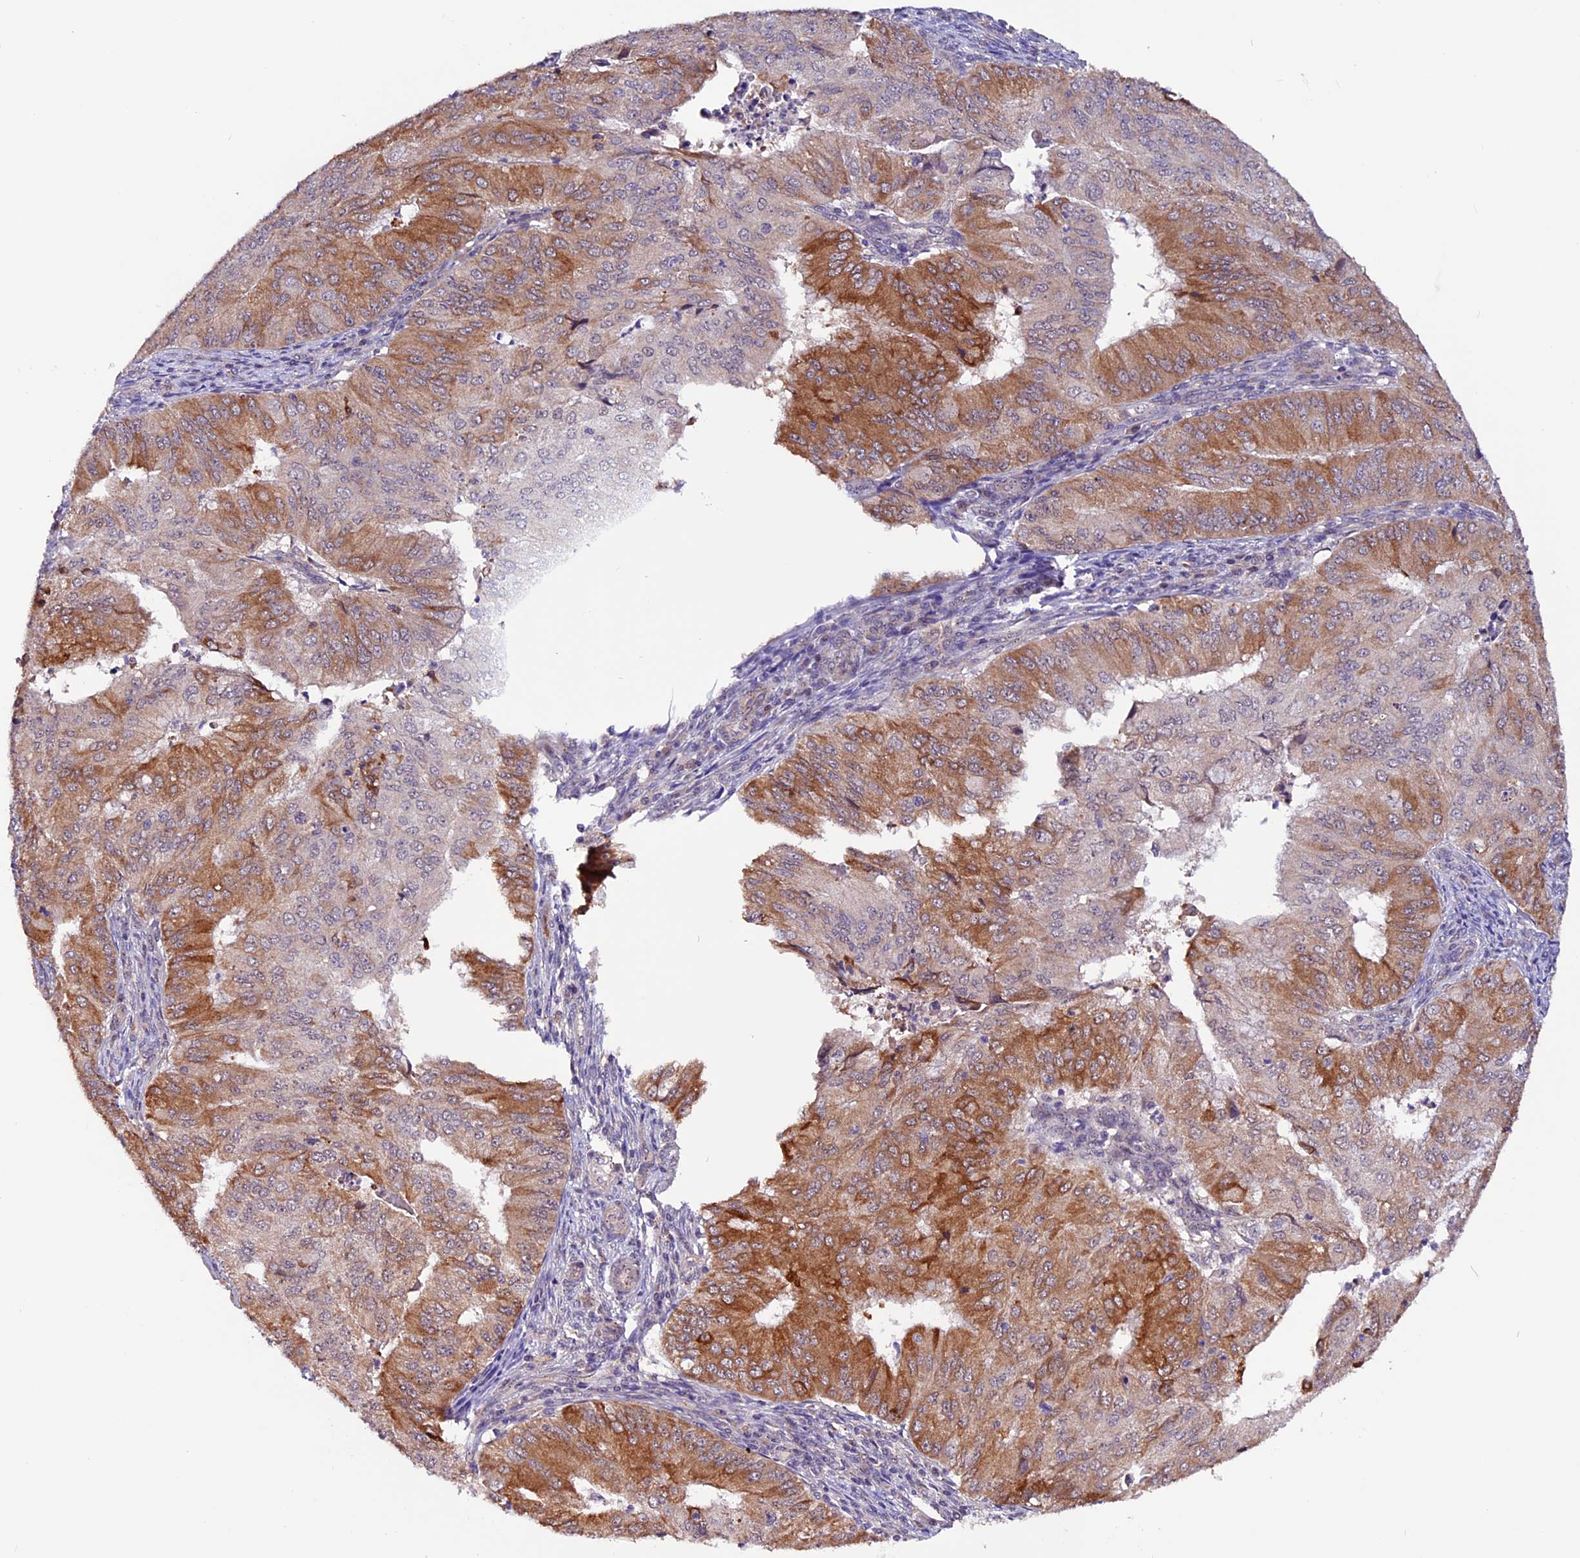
{"staining": {"intensity": "moderate", "quantity": "25%-75%", "location": "cytoplasmic/membranous"}, "tissue": "endometrial cancer", "cell_type": "Tumor cells", "image_type": "cancer", "snomed": [{"axis": "morphology", "description": "Adenocarcinoma, NOS"}, {"axis": "topography", "description": "Endometrium"}], "caption": "A brown stain highlights moderate cytoplasmic/membranous staining of a protein in human adenocarcinoma (endometrial) tumor cells.", "gene": "RINL", "patient": {"sex": "female", "age": 50}}